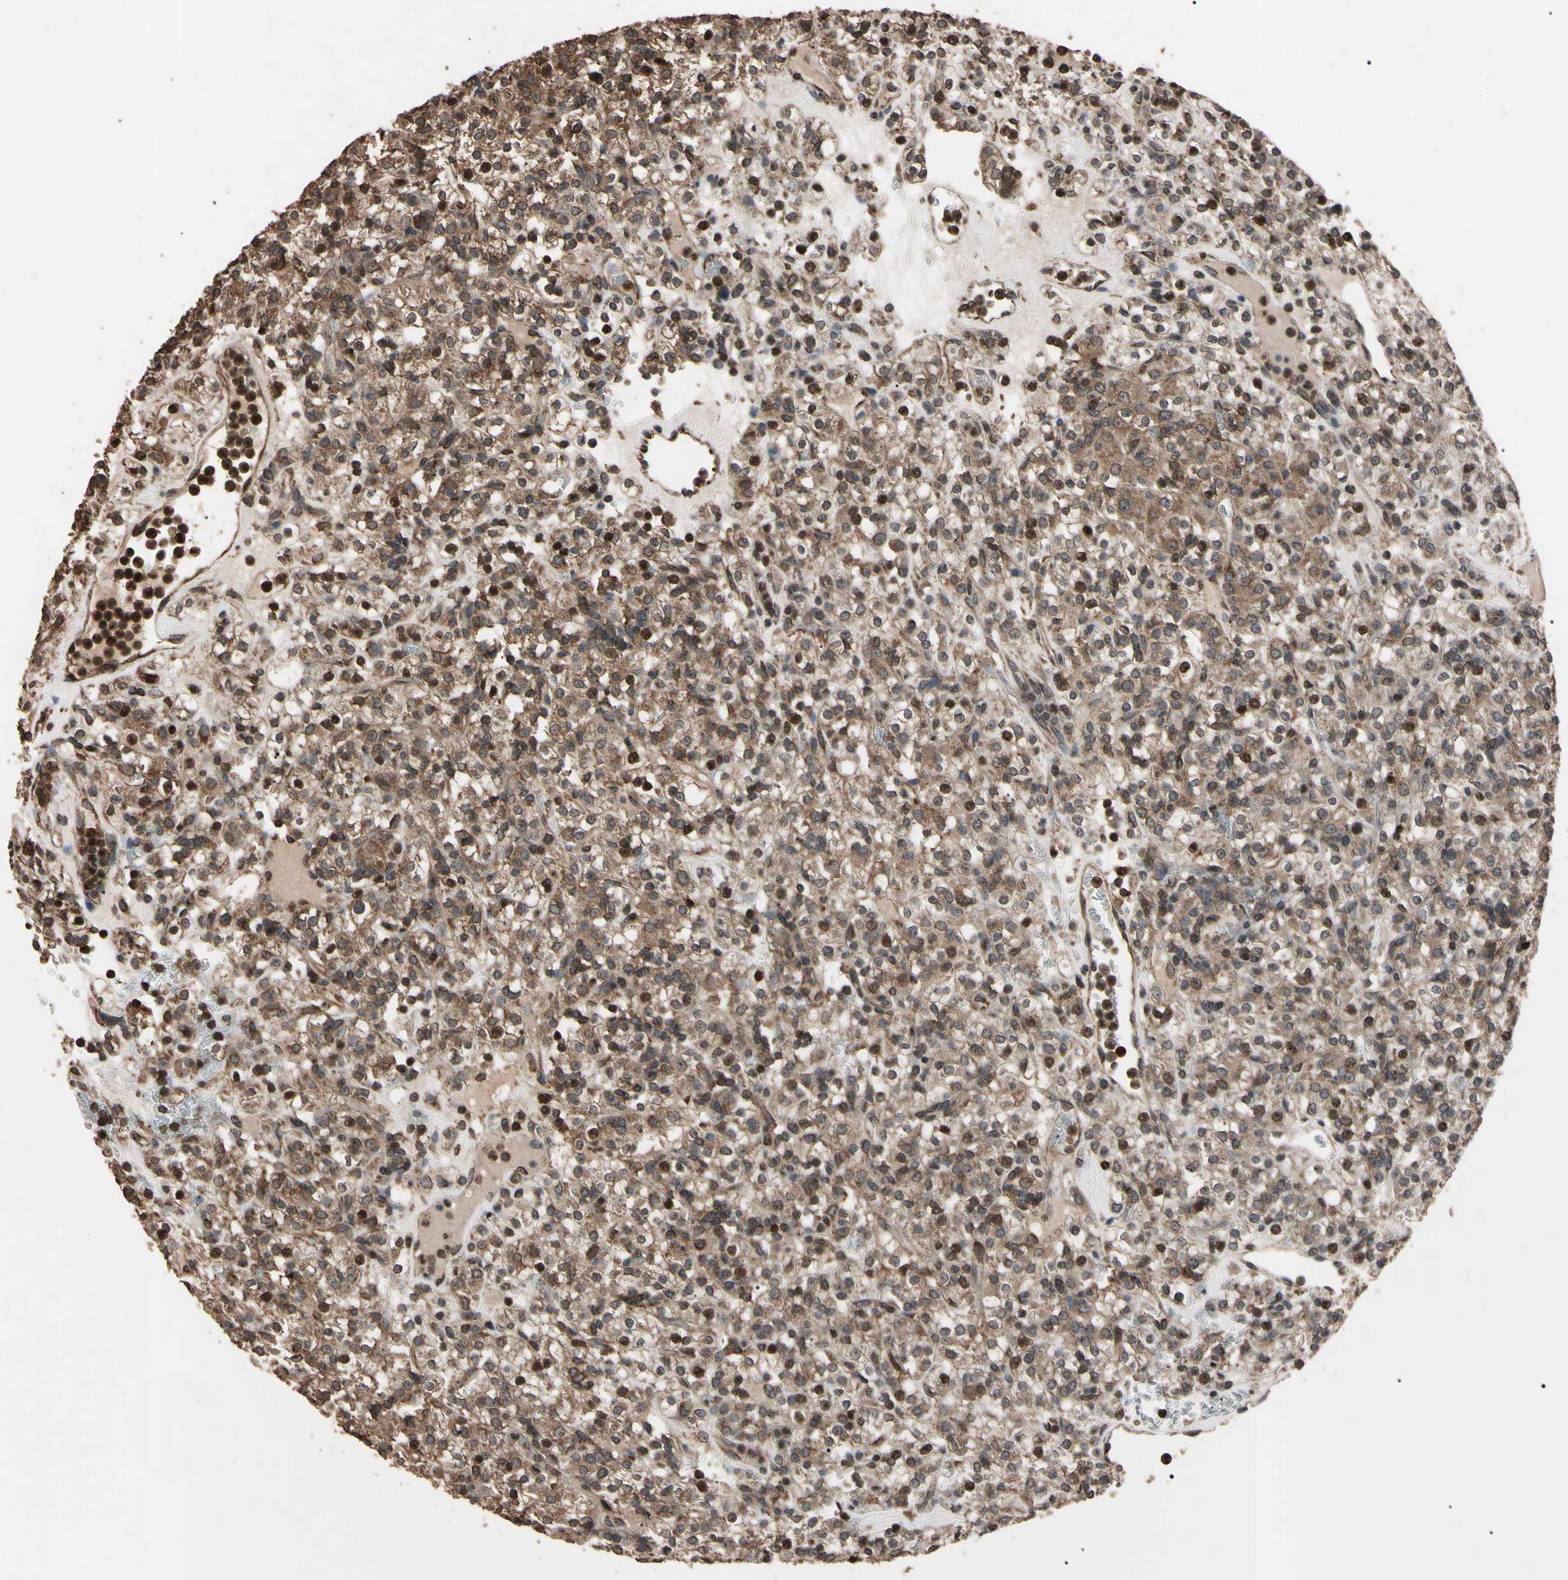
{"staining": {"intensity": "moderate", "quantity": "25%-75%", "location": "cytoplasmic/membranous,nuclear"}, "tissue": "renal cancer", "cell_type": "Tumor cells", "image_type": "cancer", "snomed": [{"axis": "morphology", "description": "Normal tissue, NOS"}, {"axis": "morphology", "description": "Adenocarcinoma, NOS"}, {"axis": "topography", "description": "Kidney"}], "caption": "Immunohistochemical staining of renal adenocarcinoma reveals medium levels of moderate cytoplasmic/membranous and nuclear protein staining in approximately 25%-75% of tumor cells.", "gene": "TNFRSF1A", "patient": {"sex": "female", "age": 72}}